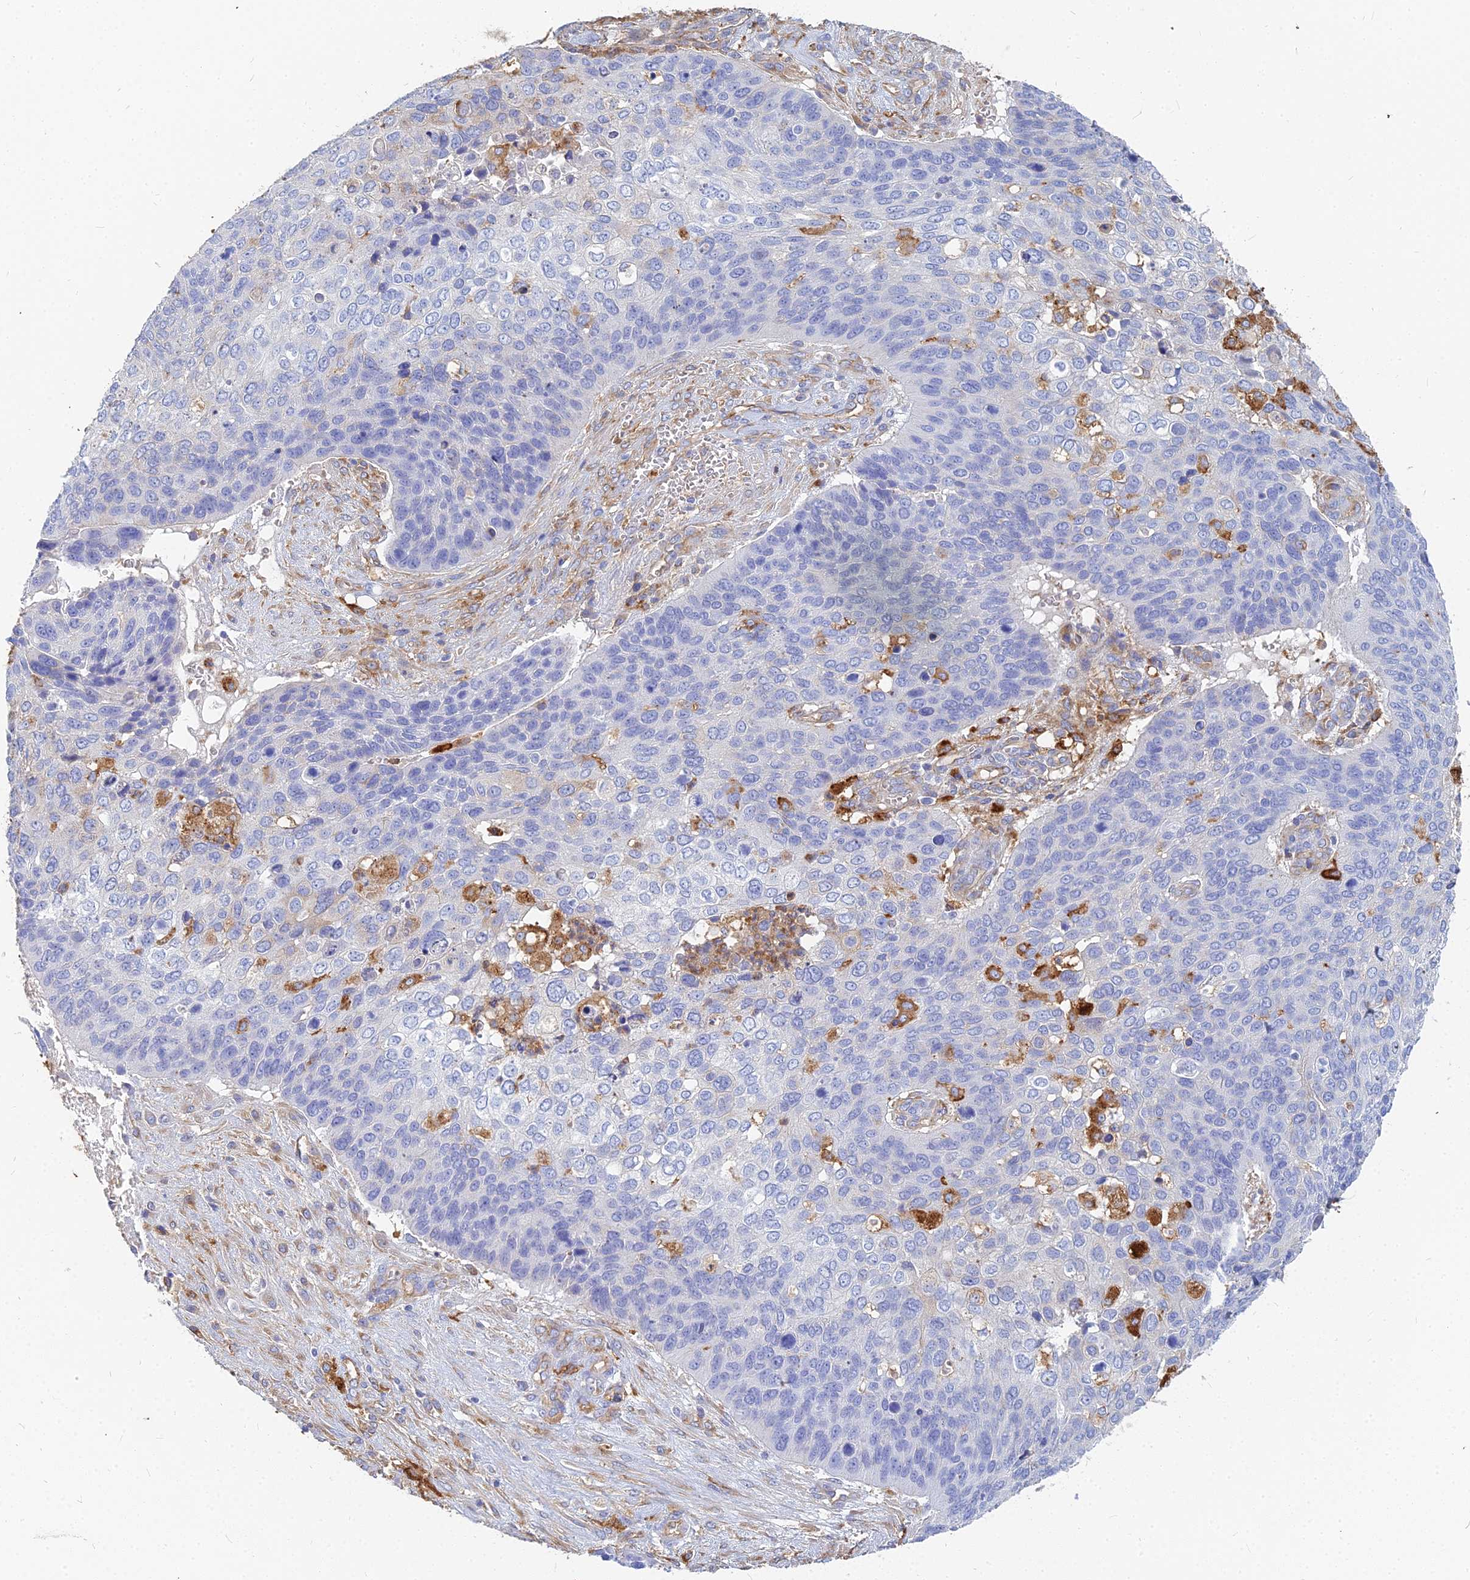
{"staining": {"intensity": "negative", "quantity": "none", "location": "none"}, "tissue": "skin cancer", "cell_type": "Tumor cells", "image_type": "cancer", "snomed": [{"axis": "morphology", "description": "Basal cell carcinoma"}, {"axis": "topography", "description": "Skin"}], "caption": "DAB immunohistochemical staining of human basal cell carcinoma (skin) demonstrates no significant positivity in tumor cells. Nuclei are stained in blue.", "gene": "VAT1", "patient": {"sex": "female", "age": 74}}